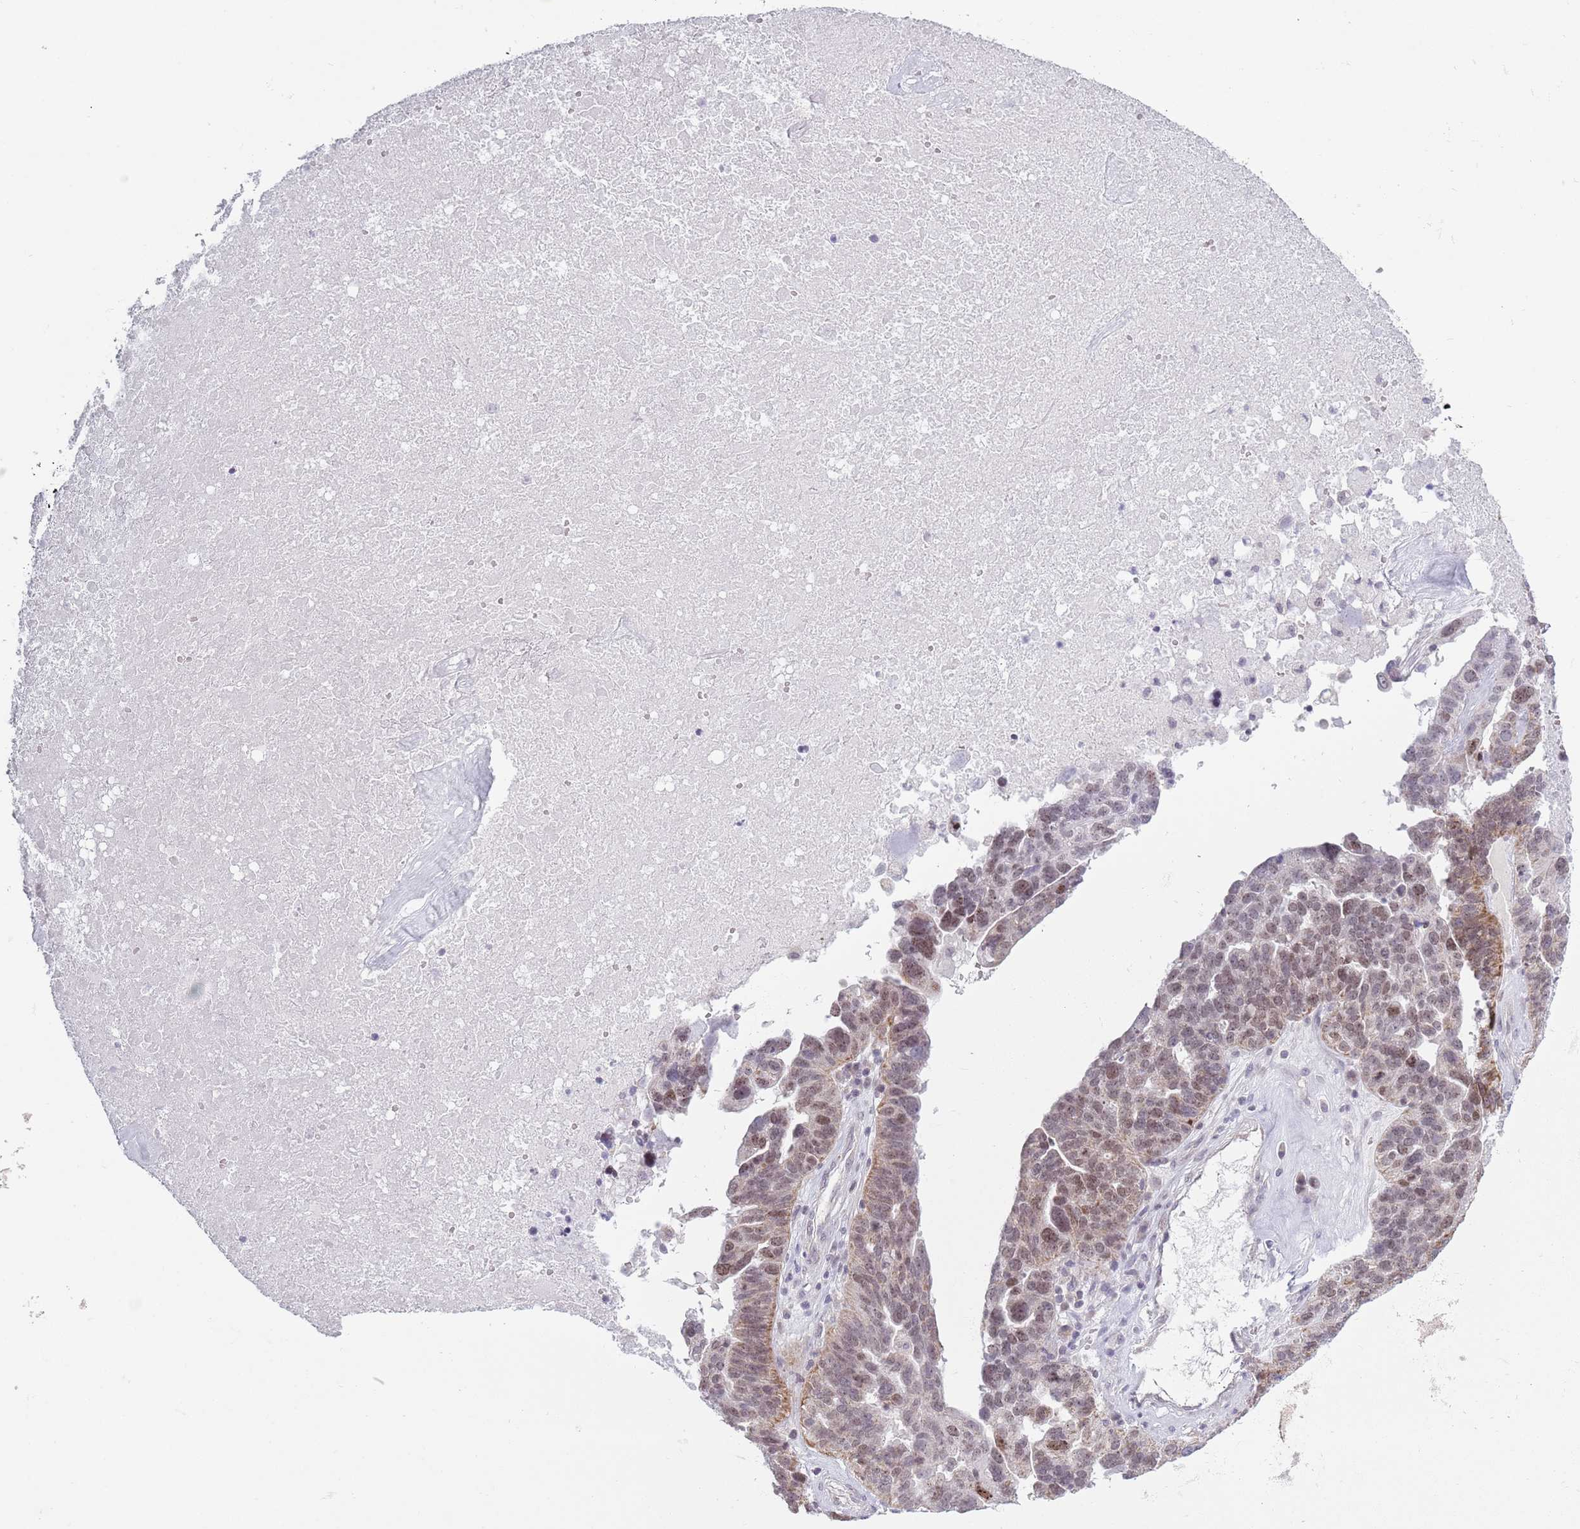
{"staining": {"intensity": "moderate", "quantity": "25%-75%", "location": "nuclear"}, "tissue": "ovarian cancer", "cell_type": "Tumor cells", "image_type": "cancer", "snomed": [{"axis": "morphology", "description": "Cystadenocarcinoma, serous, NOS"}, {"axis": "topography", "description": "Ovary"}], "caption": "Brown immunohistochemical staining in ovarian cancer displays moderate nuclear expression in about 25%-75% of tumor cells.", "gene": "MRPL34", "patient": {"sex": "female", "age": 59}}